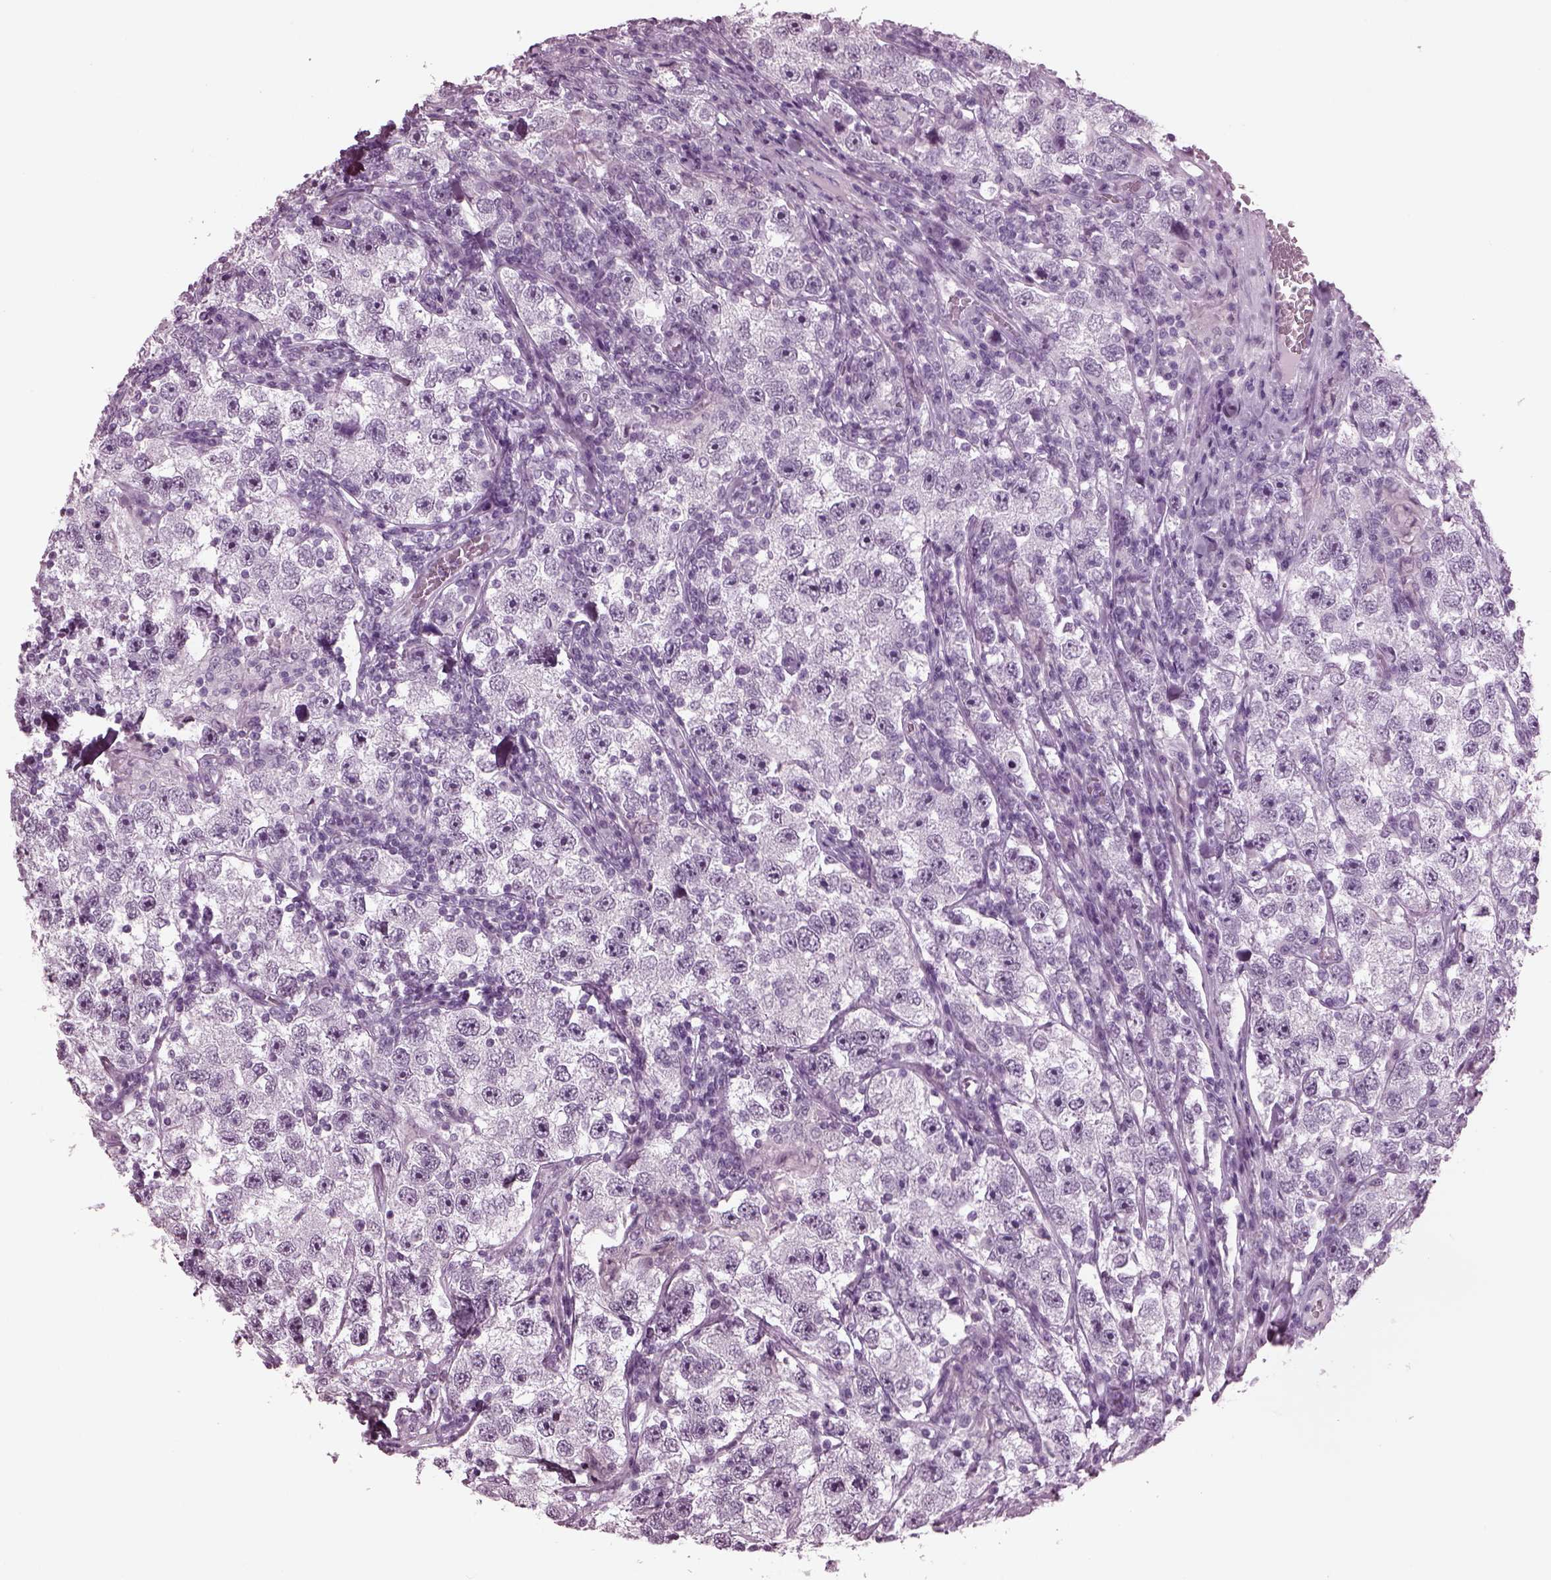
{"staining": {"intensity": "negative", "quantity": "none", "location": "none"}, "tissue": "testis cancer", "cell_type": "Tumor cells", "image_type": "cancer", "snomed": [{"axis": "morphology", "description": "Seminoma, NOS"}, {"axis": "topography", "description": "Testis"}], "caption": "IHC micrograph of testis cancer stained for a protein (brown), which reveals no staining in tumor cells.", "gene": "TPPP2", "patient": {"sex": "male", "age": 26}}